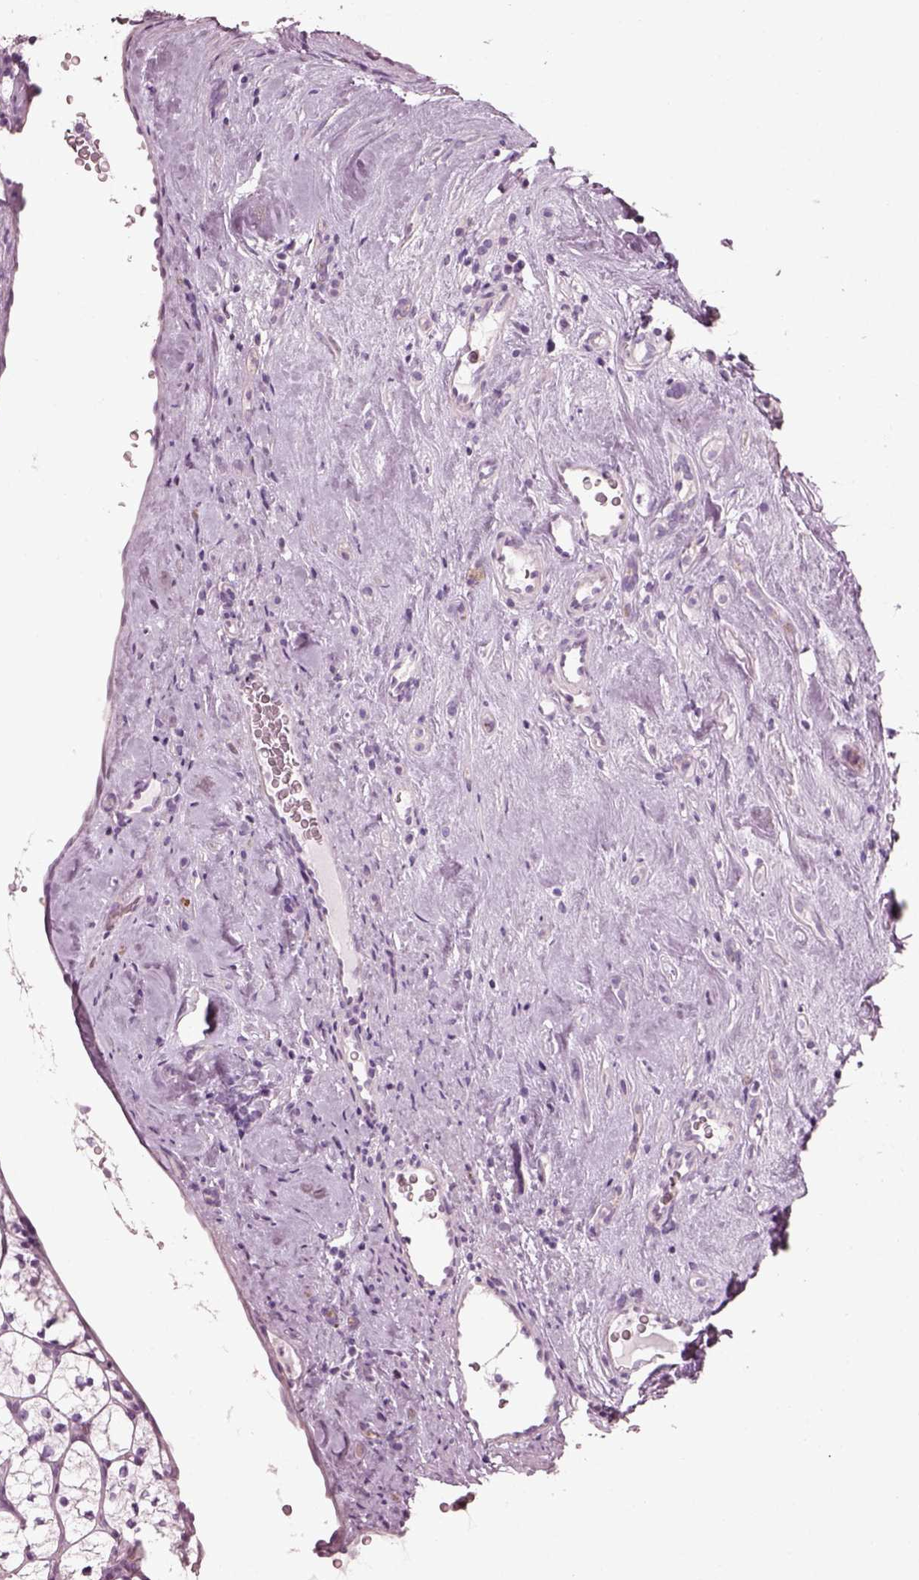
{"staining": {"intensity": "negative", "quantity": "none", "location": "none"}, "tissue": "renal cancer", "cell_type": "Tumor cells", "image_type": "cancer", "snomed": [{"axis": "morphology", "description": "Adenocarcinoma, NOS"}, {"axis": "topography", "description": "Kidney"}], "caption": "Micrograph shows no protein positivity in tumor cells of renal cancer (adenocarcinoma) tissue.", "gene": "PDC", "patient": {"sex": "female", "age": 89}}